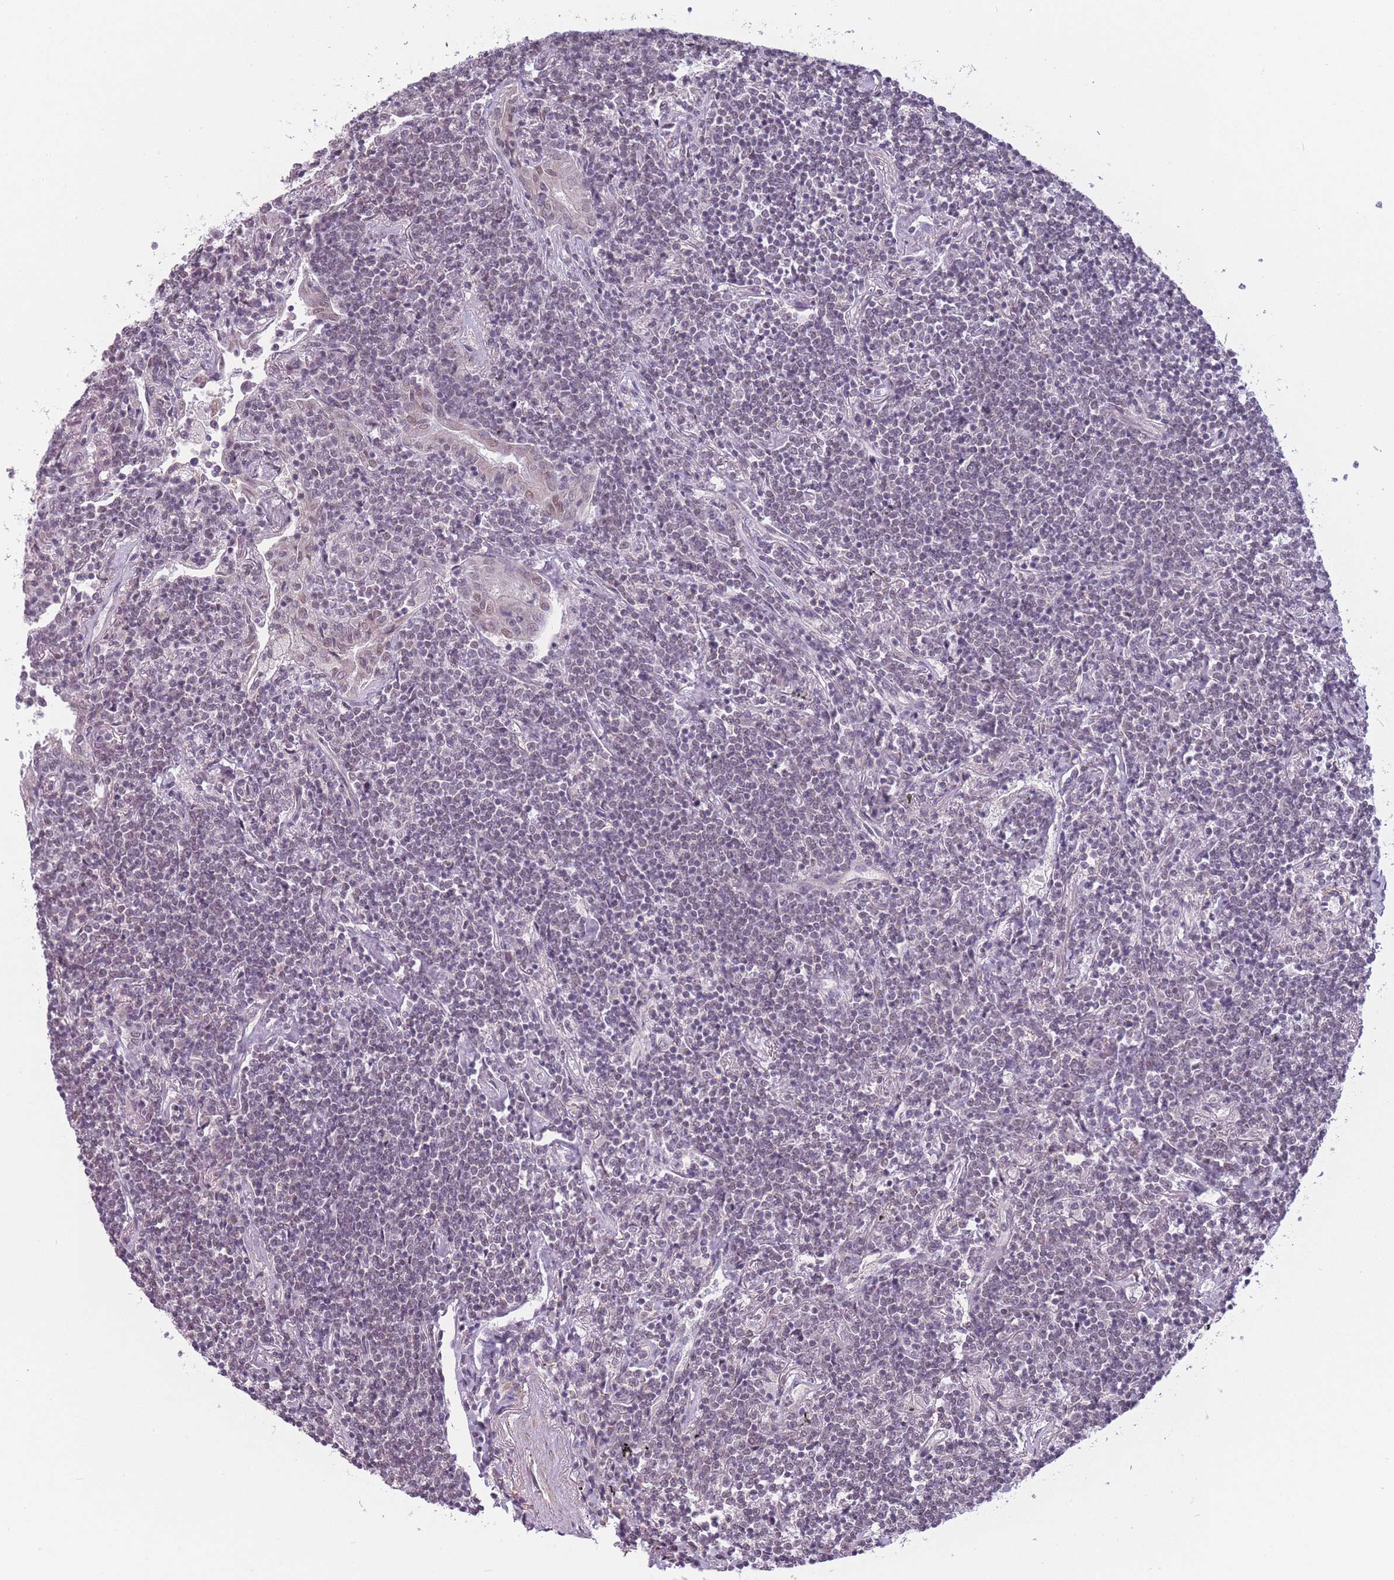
{"staining": {"intensity": "negative", "quantity": "none", "location": "none"}, "tissue": "lymphoma", "cell_type": "Tumor cells", "image_type": "cancer", "snomed": [{"axis": "morphology", "description": "Malignant lymphoma, non-Hodgkin's type, Low grade"}, {"axis": "topography", "description": "Lung"}], "caption": "High power microscopy micrograph of an IHC histopathology image of low-grade malignant lymphoma, non-Hodgkin's type, revealing no significant expression in tumor cells.", "gene": "SIN3B", "patient": {"sex": "female", "age": 71}}